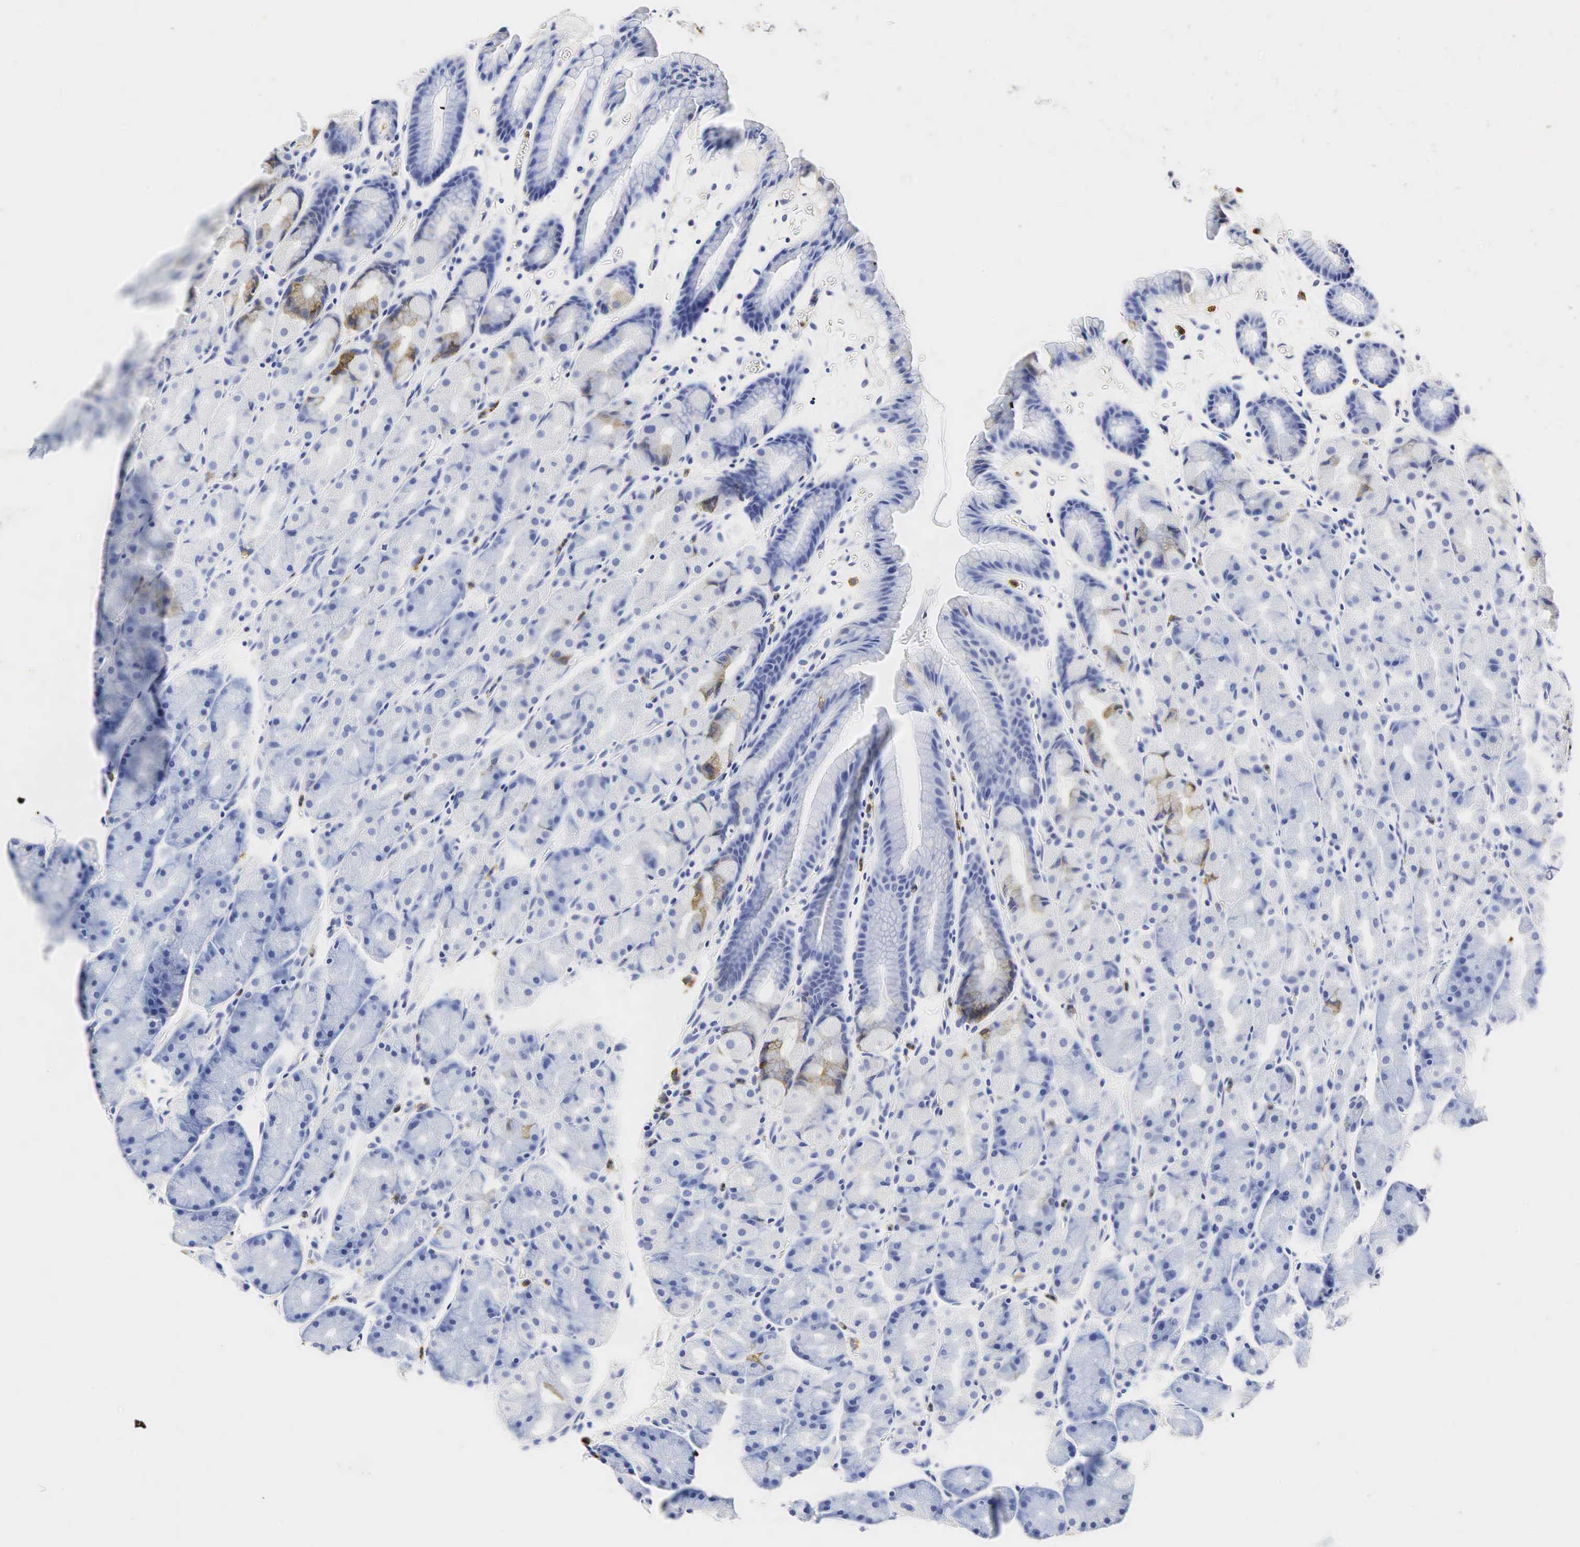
{"staining": {"intensity": "moderate", "quantity": "<25%", "location": "cytoplasmic/membranous"}, "tissue": "stomach", "cell_type": "Glandular cells", "image_type": "normal", "snomed": [{"axis": "morphology", "description": "Adenocarcinoma, NOS"}, {"axis": "topography", "description": "Stomach, upper"}], "caption": "Approximately <25% of glandular cells in benign stomach reveal moderate cytoplasmic/membranous protein positivity as visualized by brown immunohistochemical staining.", "gene": "LYZ", "patient": {"sex": "male", "age": 47}}